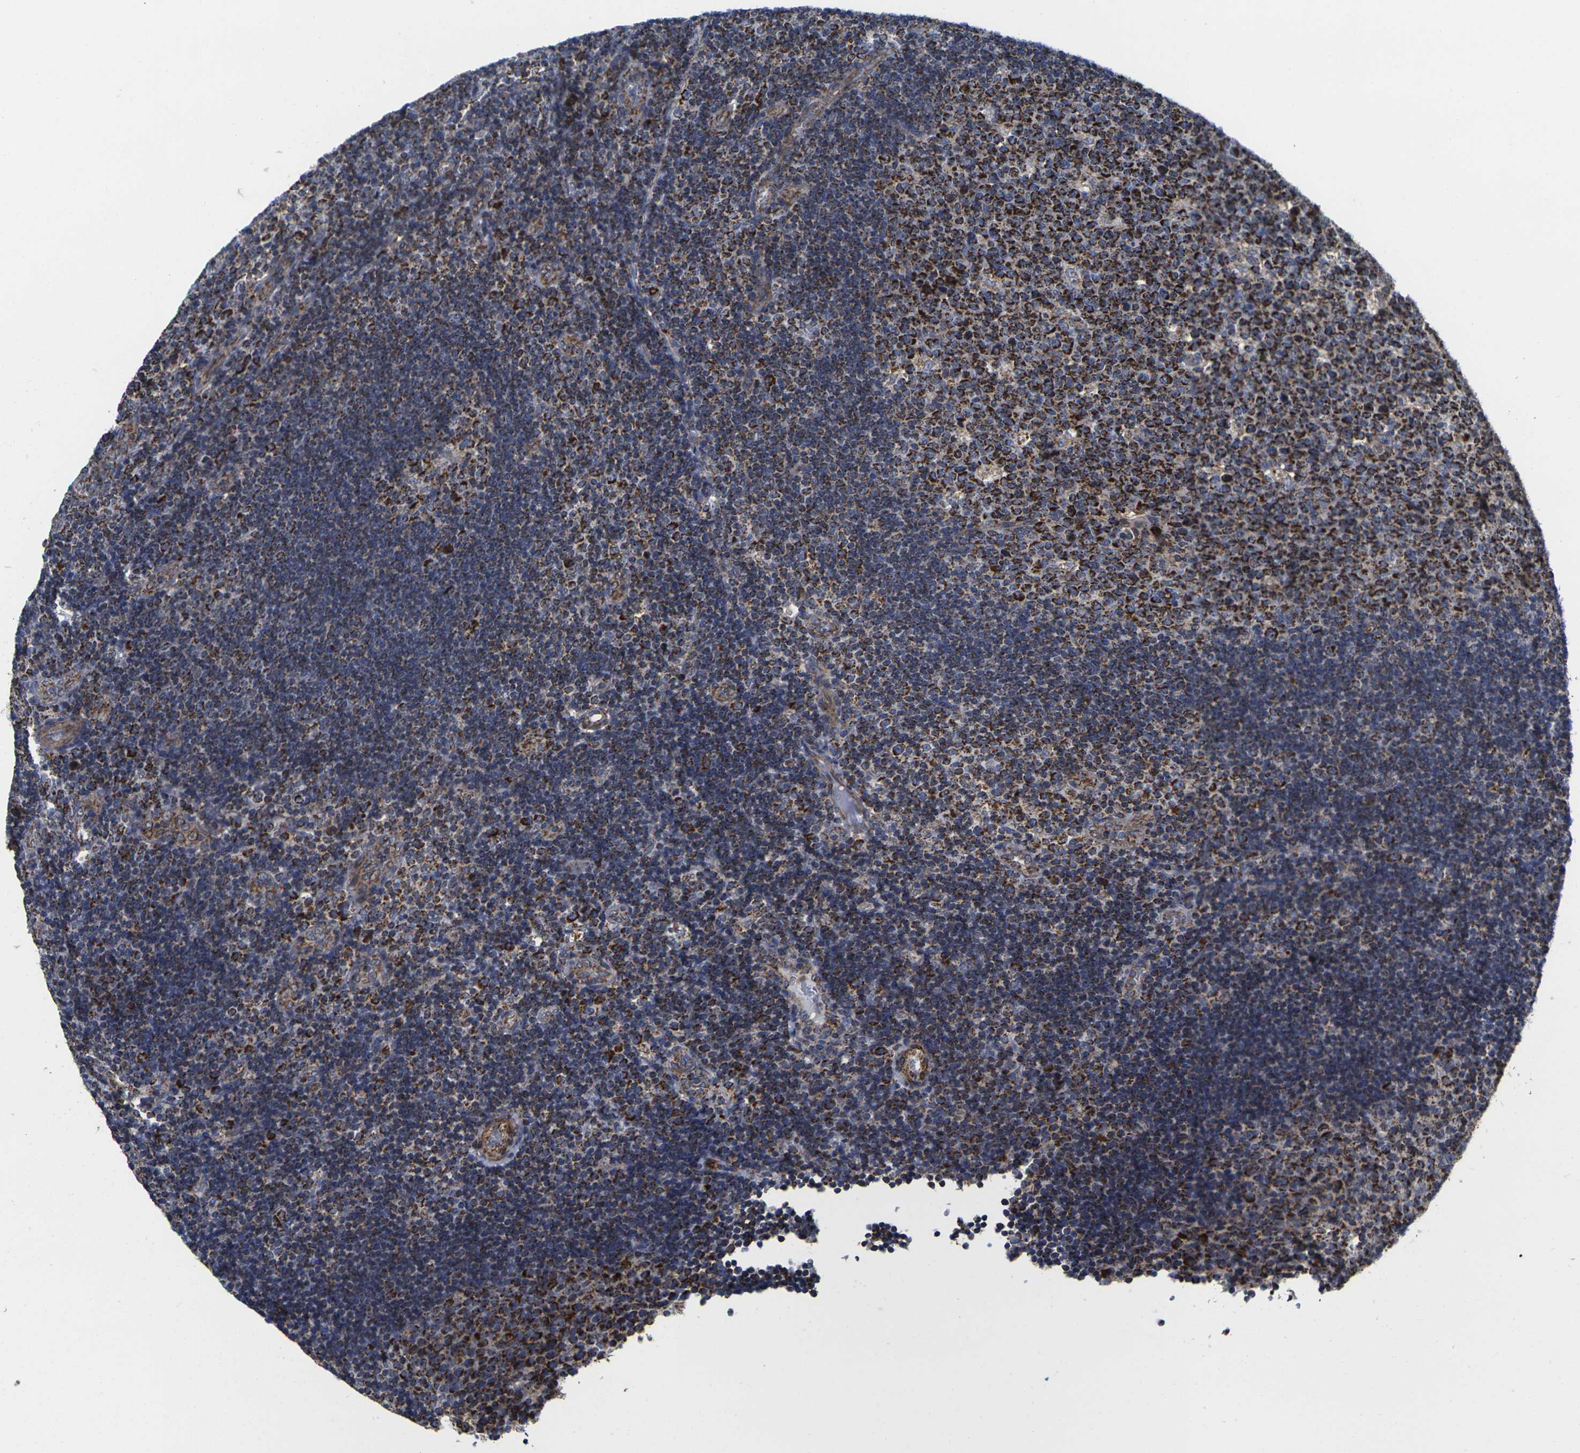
{"staining": {"intensity": "strong", "quantity": ">75%", "location": "cytoplasmic/membranous"}, "tissue": "lymph node", "cell_type": "Germinal center cells", "image_type": "normal", "snomed": [{"axis": "morphology", "description": "Normal tissue, NOS"}, {"axis": "topography", "description": "Lymph node"}, {"axis": "topography", "description": "Salivary gland"}], "caption": "DAB immunohistochemical staining of benign human lymph node shows strong cytoplasmic/membranous protein positivity in approximately >75% of germinal center cells.", "gene": "P2RY11", "patient": {"sex": "male", "age": 8}}